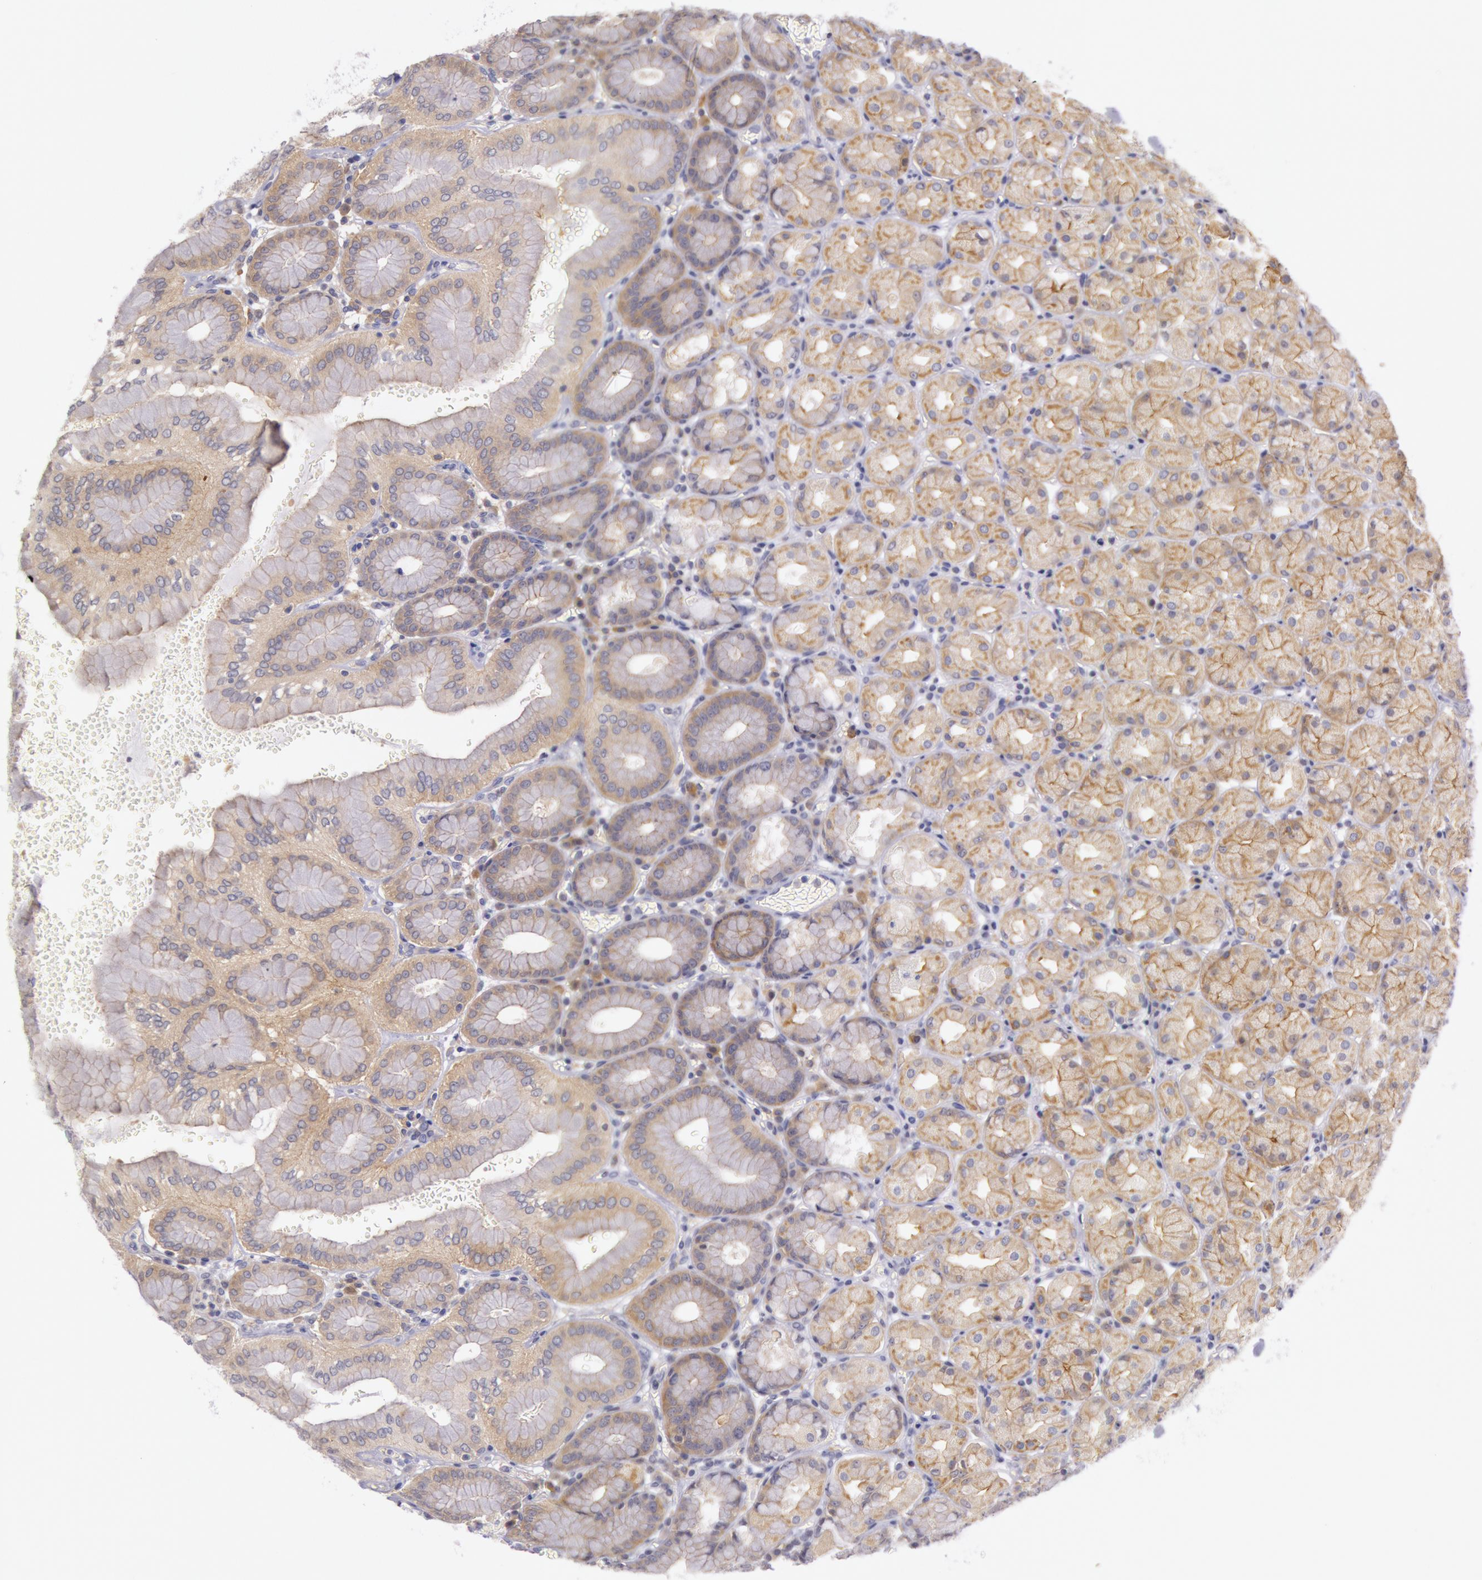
{"staining": {"intensity": "weak", "quantity": ">75%", "location": "cytoplasmic/membranous"}, "tissue": "stomach", "cell_type": "Glandular cells", "image_type": "normal", "snomed": [{"axis": "morphology", "description": "Normal tissue, NOS"}, {"axis": "topography", "description": "Stomach, upper"}, {"axis": "topography", "description": "Stomach"}], "caption": "Immunohistochemical staining of benign stomach exhibits >75% levels of weak cytoplasmic/membranous protein expression in approximately >75% of glandular cells. (brown staining indicates protein expression, while blue staining denotes nuclei).", "gene": "MYO5A", "patient": {"sex": "male", "age": 76}}